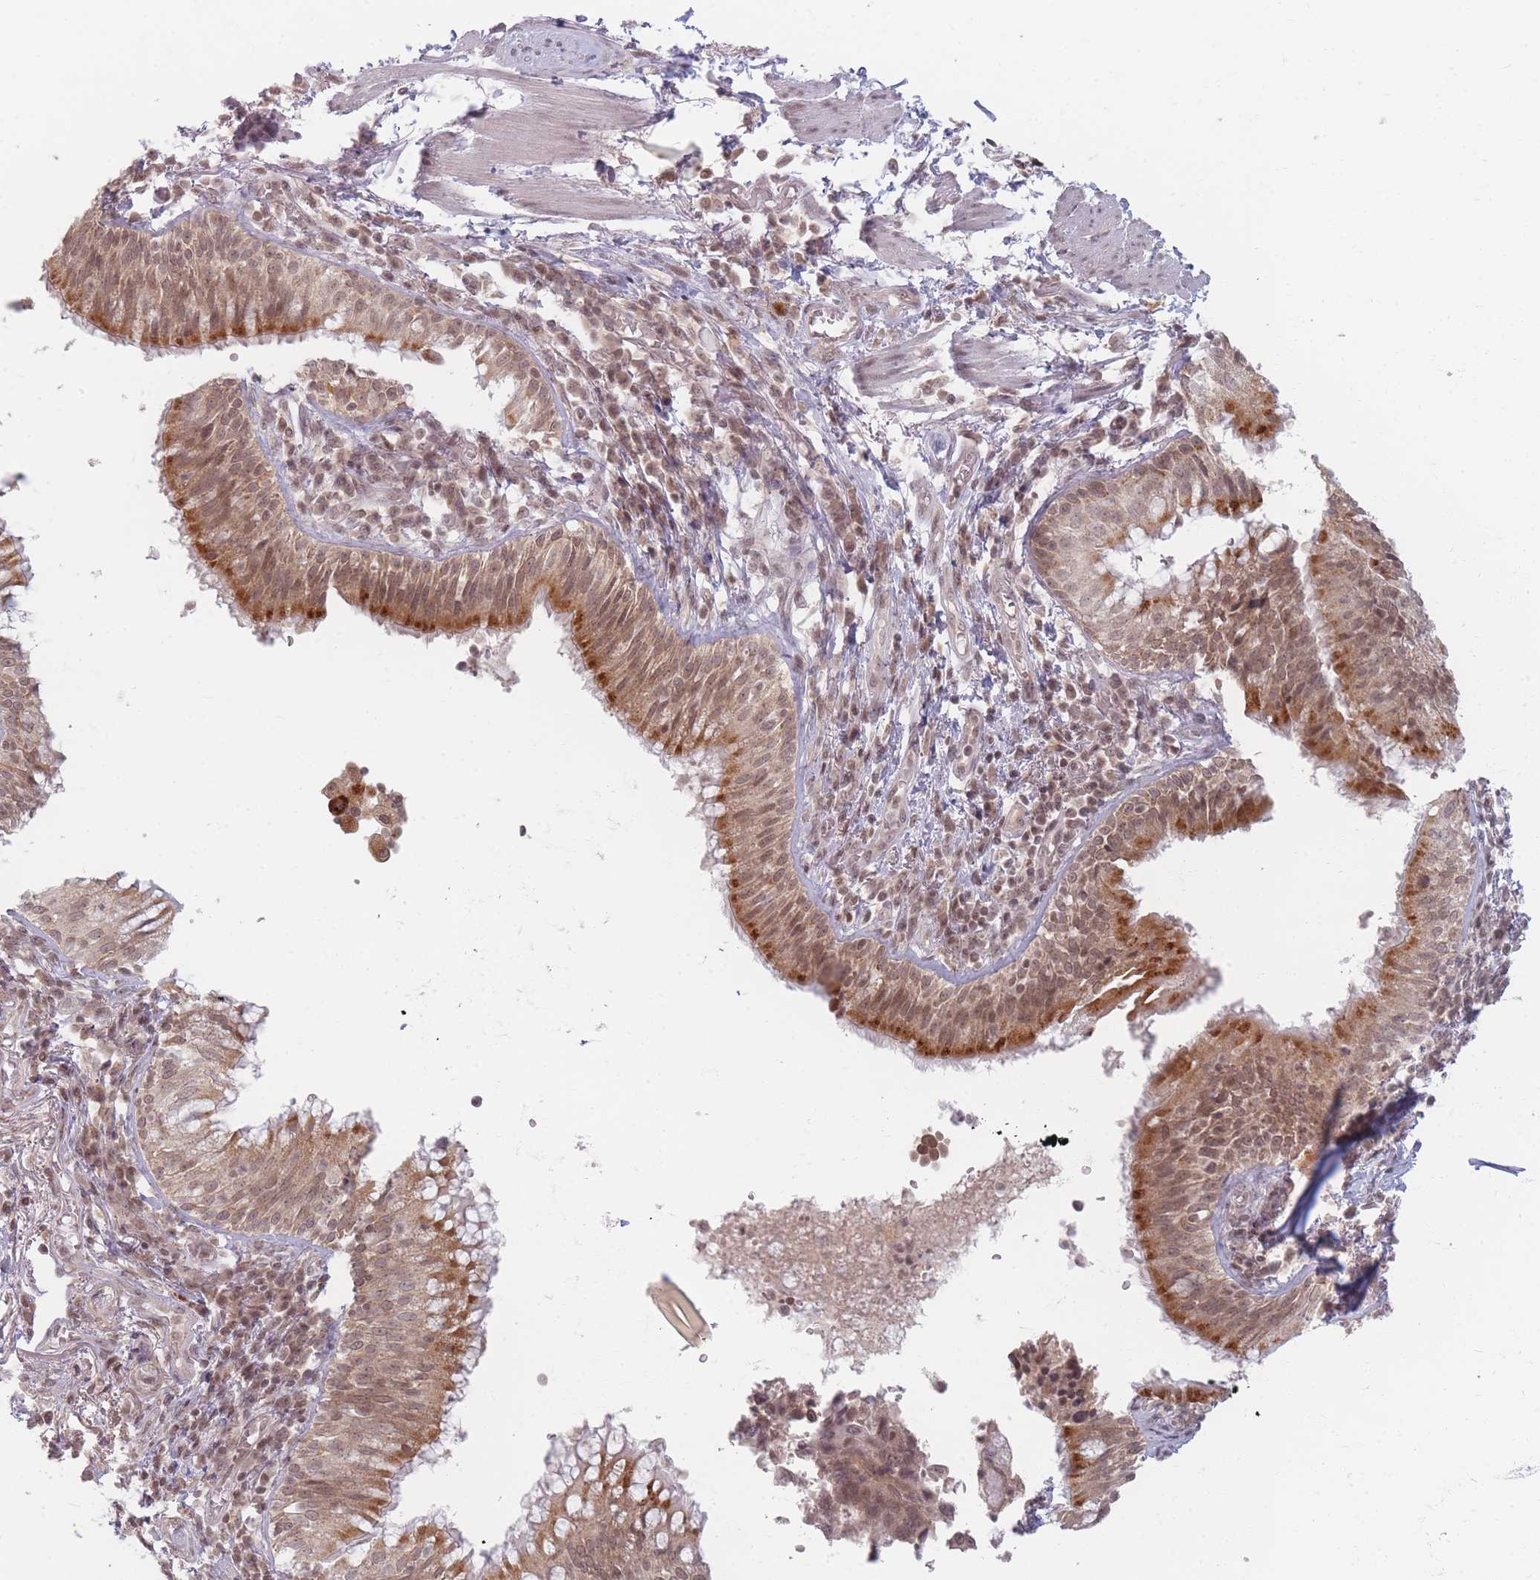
{"staining": {"intensity": "weak", "quantity": "<25%", "location": "nuclear"}, "tissue": "soft tissue", "cell_type": "Peripheral nerve", "image_type": "normal", "snomed": [{"axis": "morphology", "description": "Normal tissue, NOS"}, {"axis": "topography", "description": "Cartilage tissue"}, {"axis": "topography", "description": "Bronchus"}], "caption": "Peripheral nerve are negative for brown protein staining in benign soft tissue. (Brightfield microscopy of DAB (3,3'-diaminobenzidine) immunohistochemistry (IHC) at high magnification).", "gene": "SPATA45", "patient": {"sex": "male", "age": 56}}